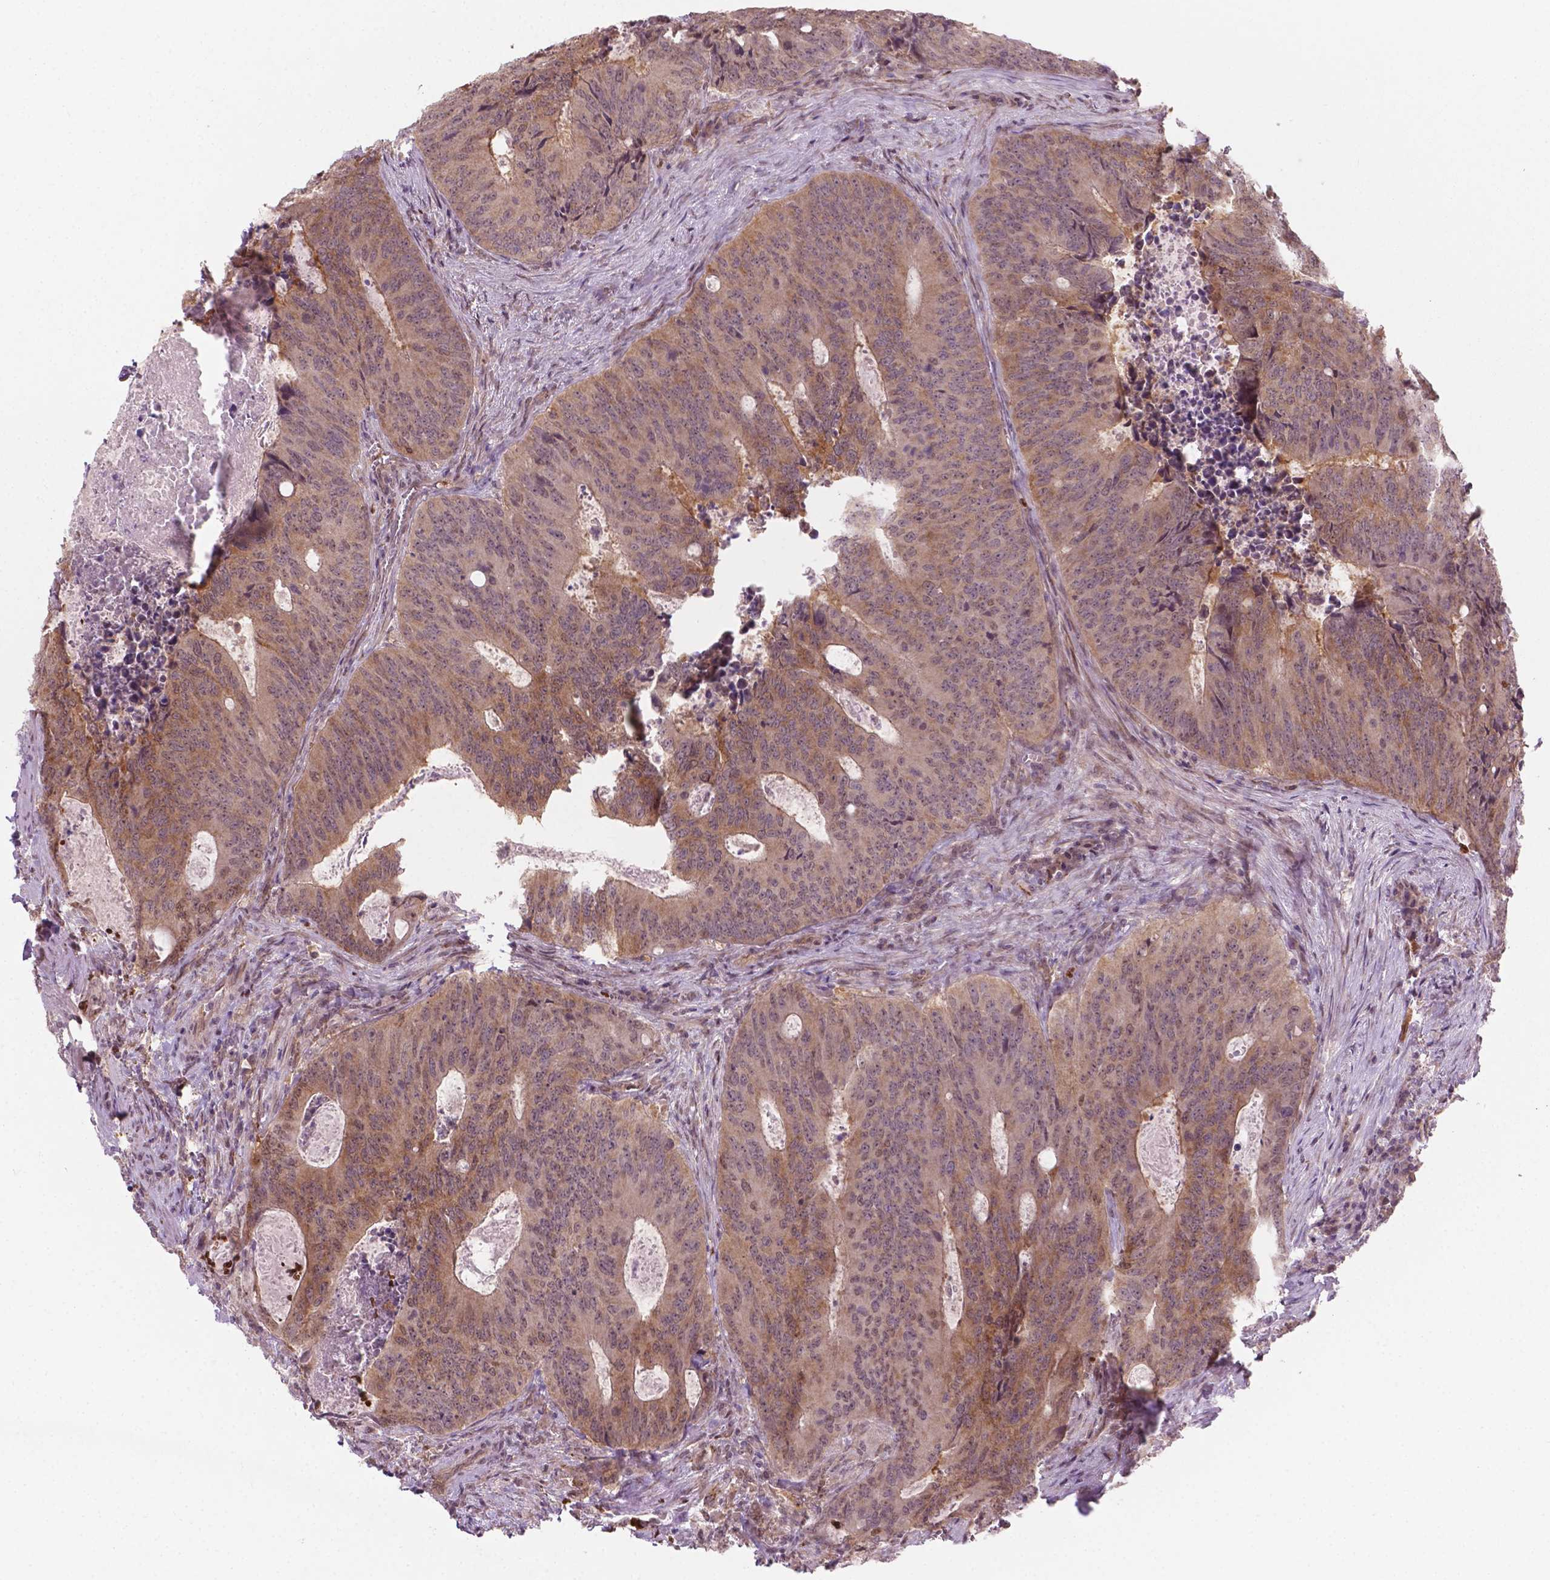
{"staining": {"intensity": "moderate", "quantity": ">75%", "location": "cytoplasmic/membranous,nuclear"}, "tissue": "colorectal cancer", "cell_type": "Tumor cells", "image_type": "cancer", "snomed": [{"axis": "morphology", "description": "Adenocarcinoma, NOS"}, {"axis": "topography", "description": "Colon"}], "caption": "The micrograph exhibits a brown stain indicating the presence of a protein in the cytoplasmic/membranous and nuclear of tumor cells in colorectal cancer.", "gene": "NFAT5", "patient": {"sex": "male", "age": 67}}